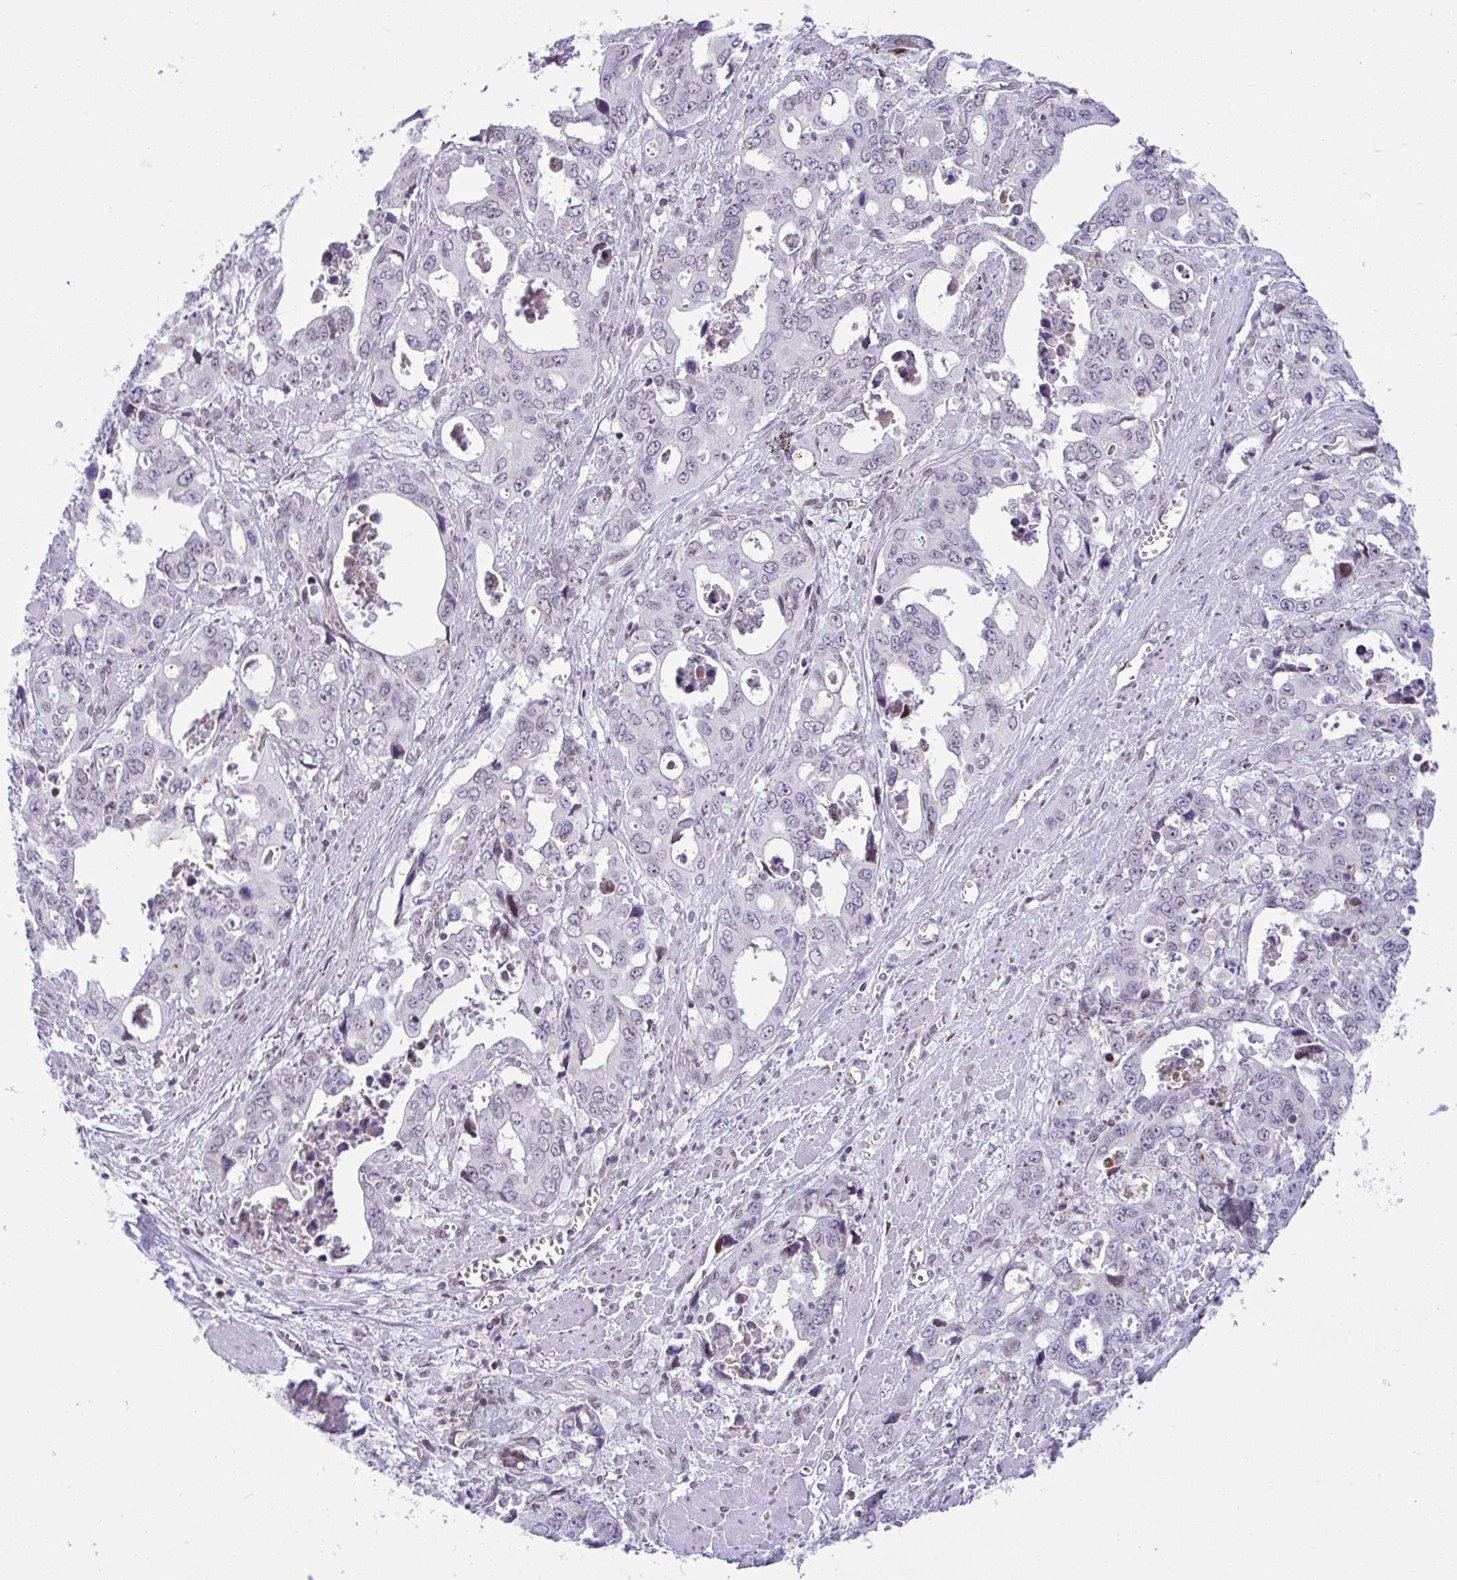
{"staining": {"intensity": "negative", "quantity": "none", "location": "none"}, "tissue": "stomach cancer", "cell_type": "Tumor cells", "image_type": "cancer", "snomed": [{"axis": "morphology", "description": "Adenocarcinoma, NOS"}, {"axis": "topography", "description": "Stomach, upper"}], "caption": "Tumor cells are negative for protein expression in human stomach cancer. (Stains: DAB (3,3'-diaminobenzidine) IHC with hematoxylin counter stain, Microscopy: brightfield microscopy at high magnification).", "gene": "ZFHX3", "patient": {"sex": "male", "age": 74}}